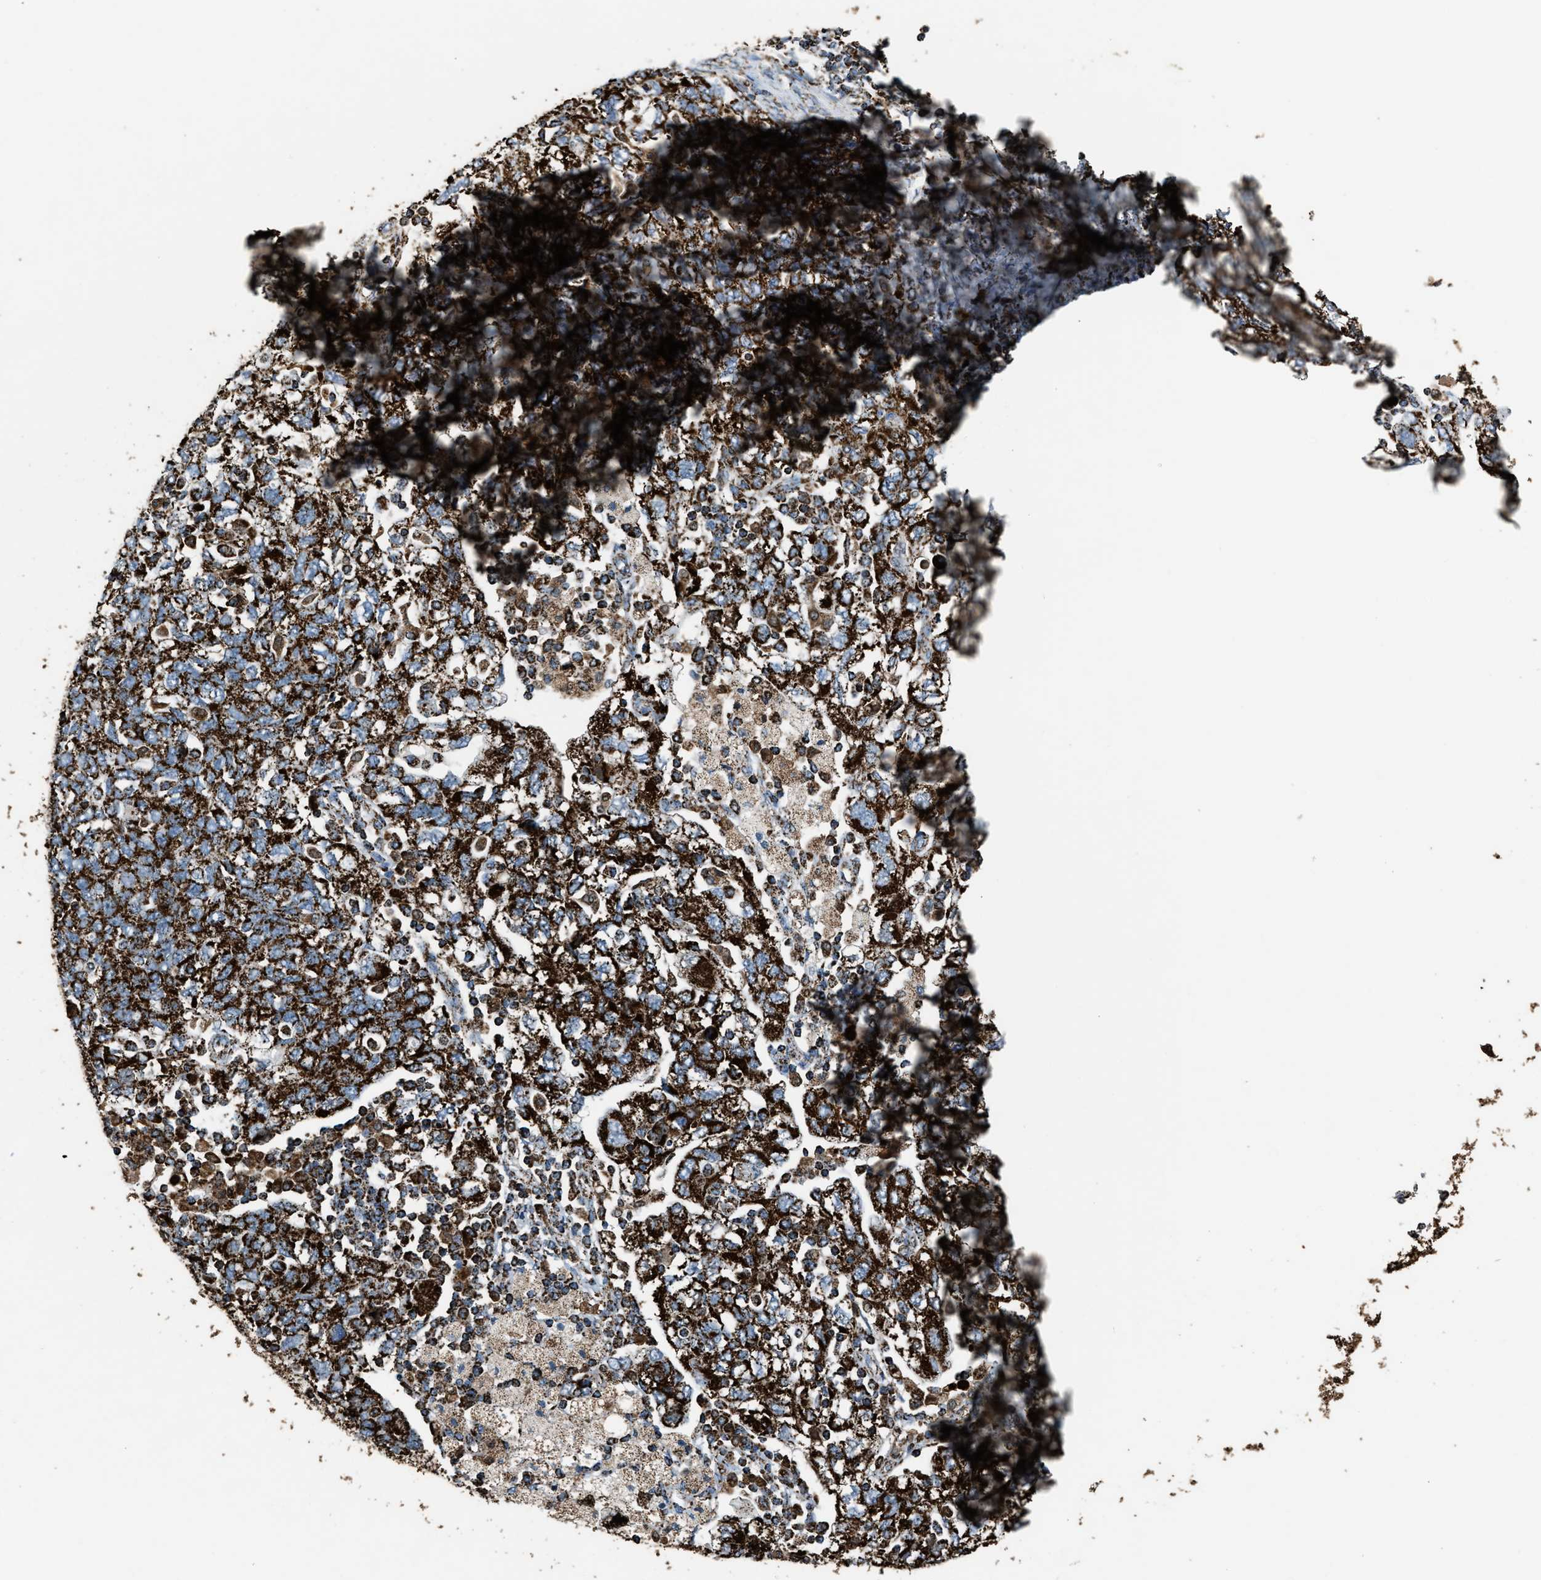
{"staining": {"intensity": "strong", "quantity": ">75%", "location": "cytoplasmic/membranous"}, "tissue": "ovarian cancer", "cell_type": "Tumor cells", "image_type": "cancer", "snomed": [{"axis": "morphology", "description": "Carcinoma, NOS"}, {"axis": "morphology", "description": "Cystadenocarcinoma, serous, NOS"}, {"axis": "topography", "description": "Ovary"}], "caption": "Tumor cells reveal high levels of strong cytoplasmic/membranous staining in approximately >75% of cells in human ovarian cancer (carcinoma).", "gene": "MDH2", "patient": {"sex": "female", "age": 69}}